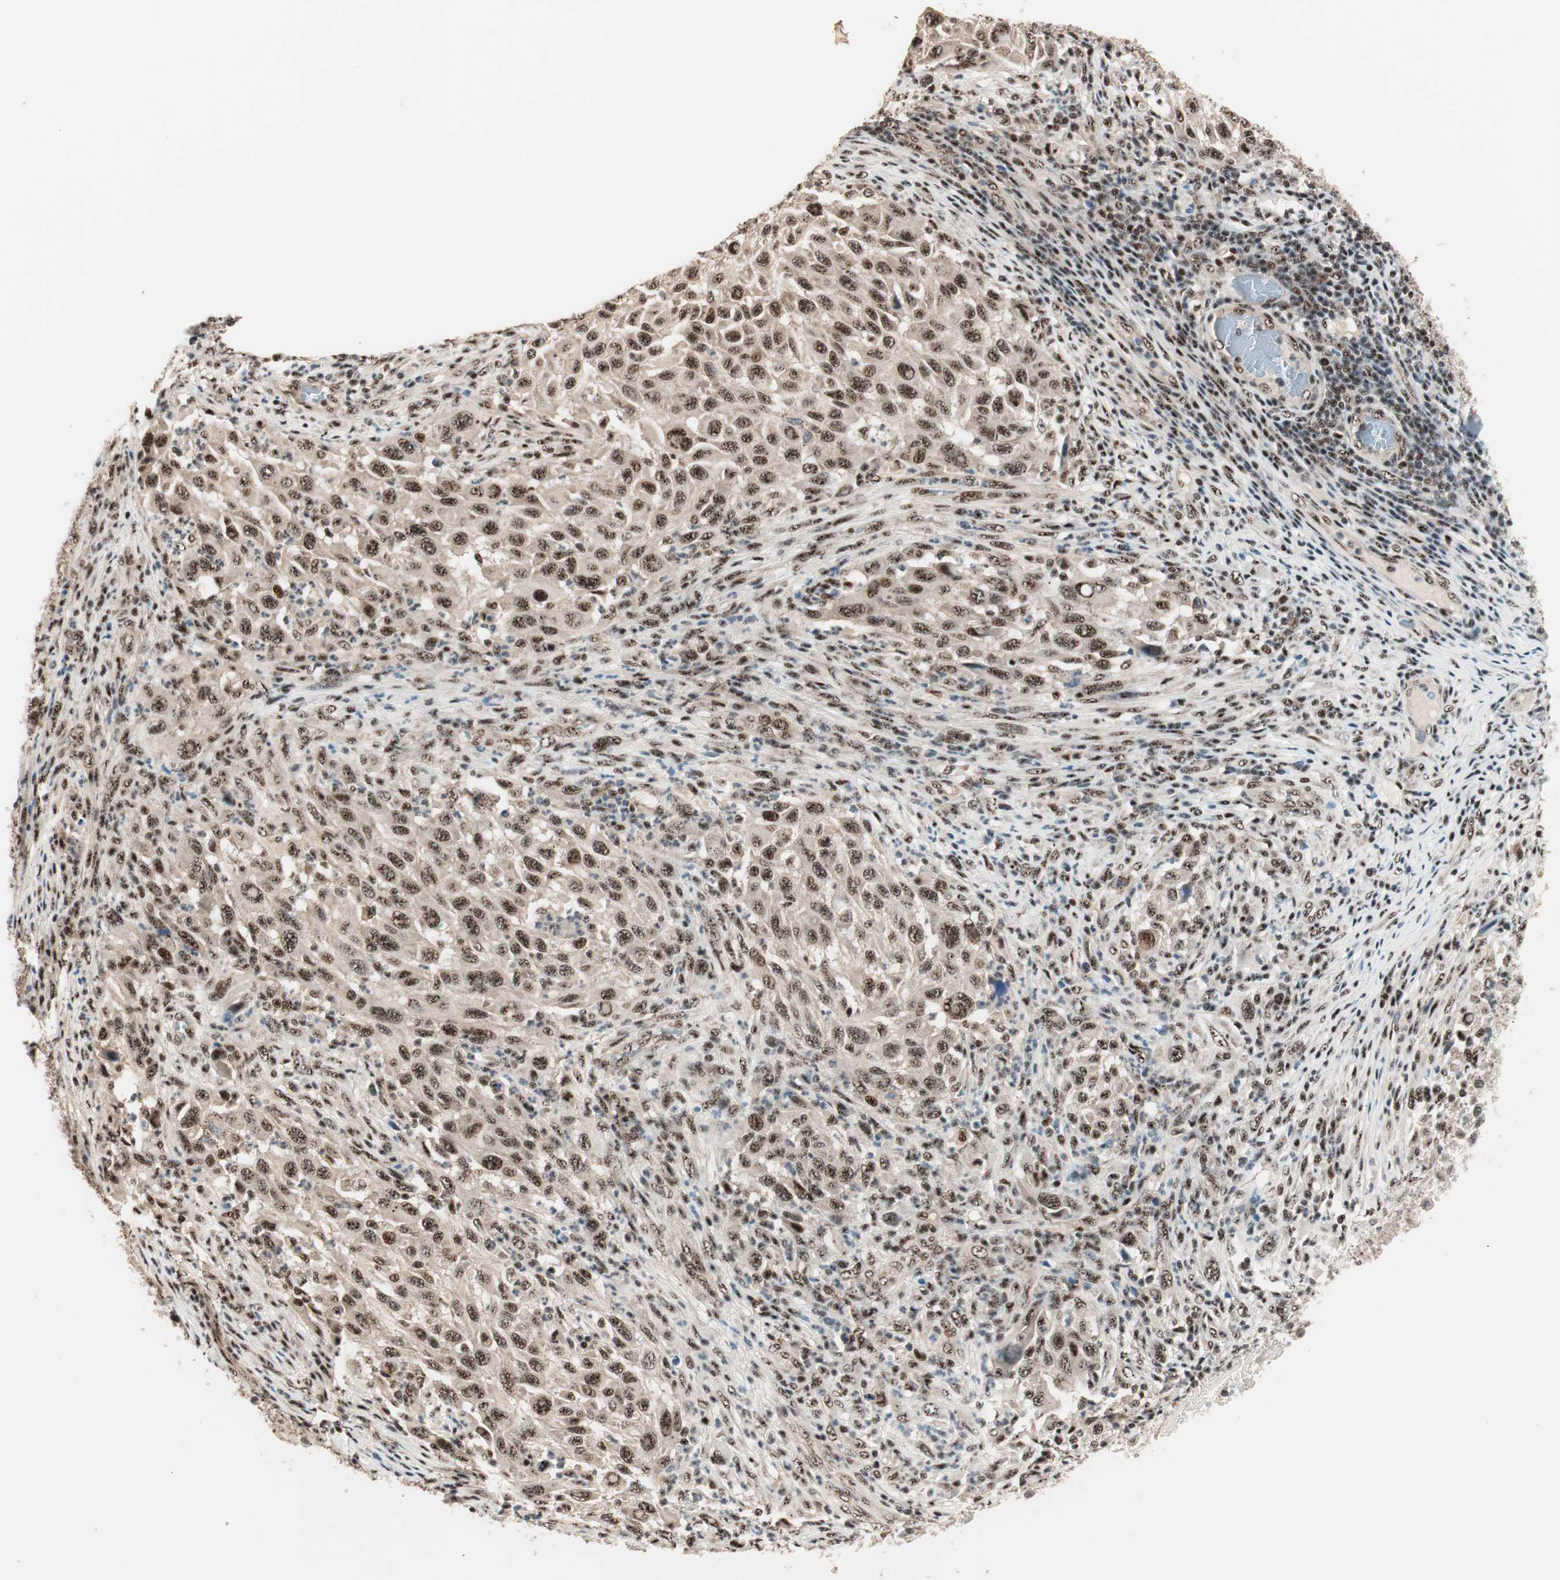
{"staining": {"intensity": "moderate", "quantity": ">75%", "location": "nuclear"}, "tissue": "melanoma", "cell_type": "Tumor cells", "image_type": "cancer", "snomed": [{"axis": "morphology", "description": "Malignant melanoma, Metastatic site"}, {"axis": "topography", "description": "Lymph node"}], "caption": "IHC micrograph of melanoma stained for a protein (brown), which displays medium levels of moderate nuclear expression in approximately >75% of tumor cells.", "gene": "NR5A2", "patient": {"sex": "male", "age": 61}}